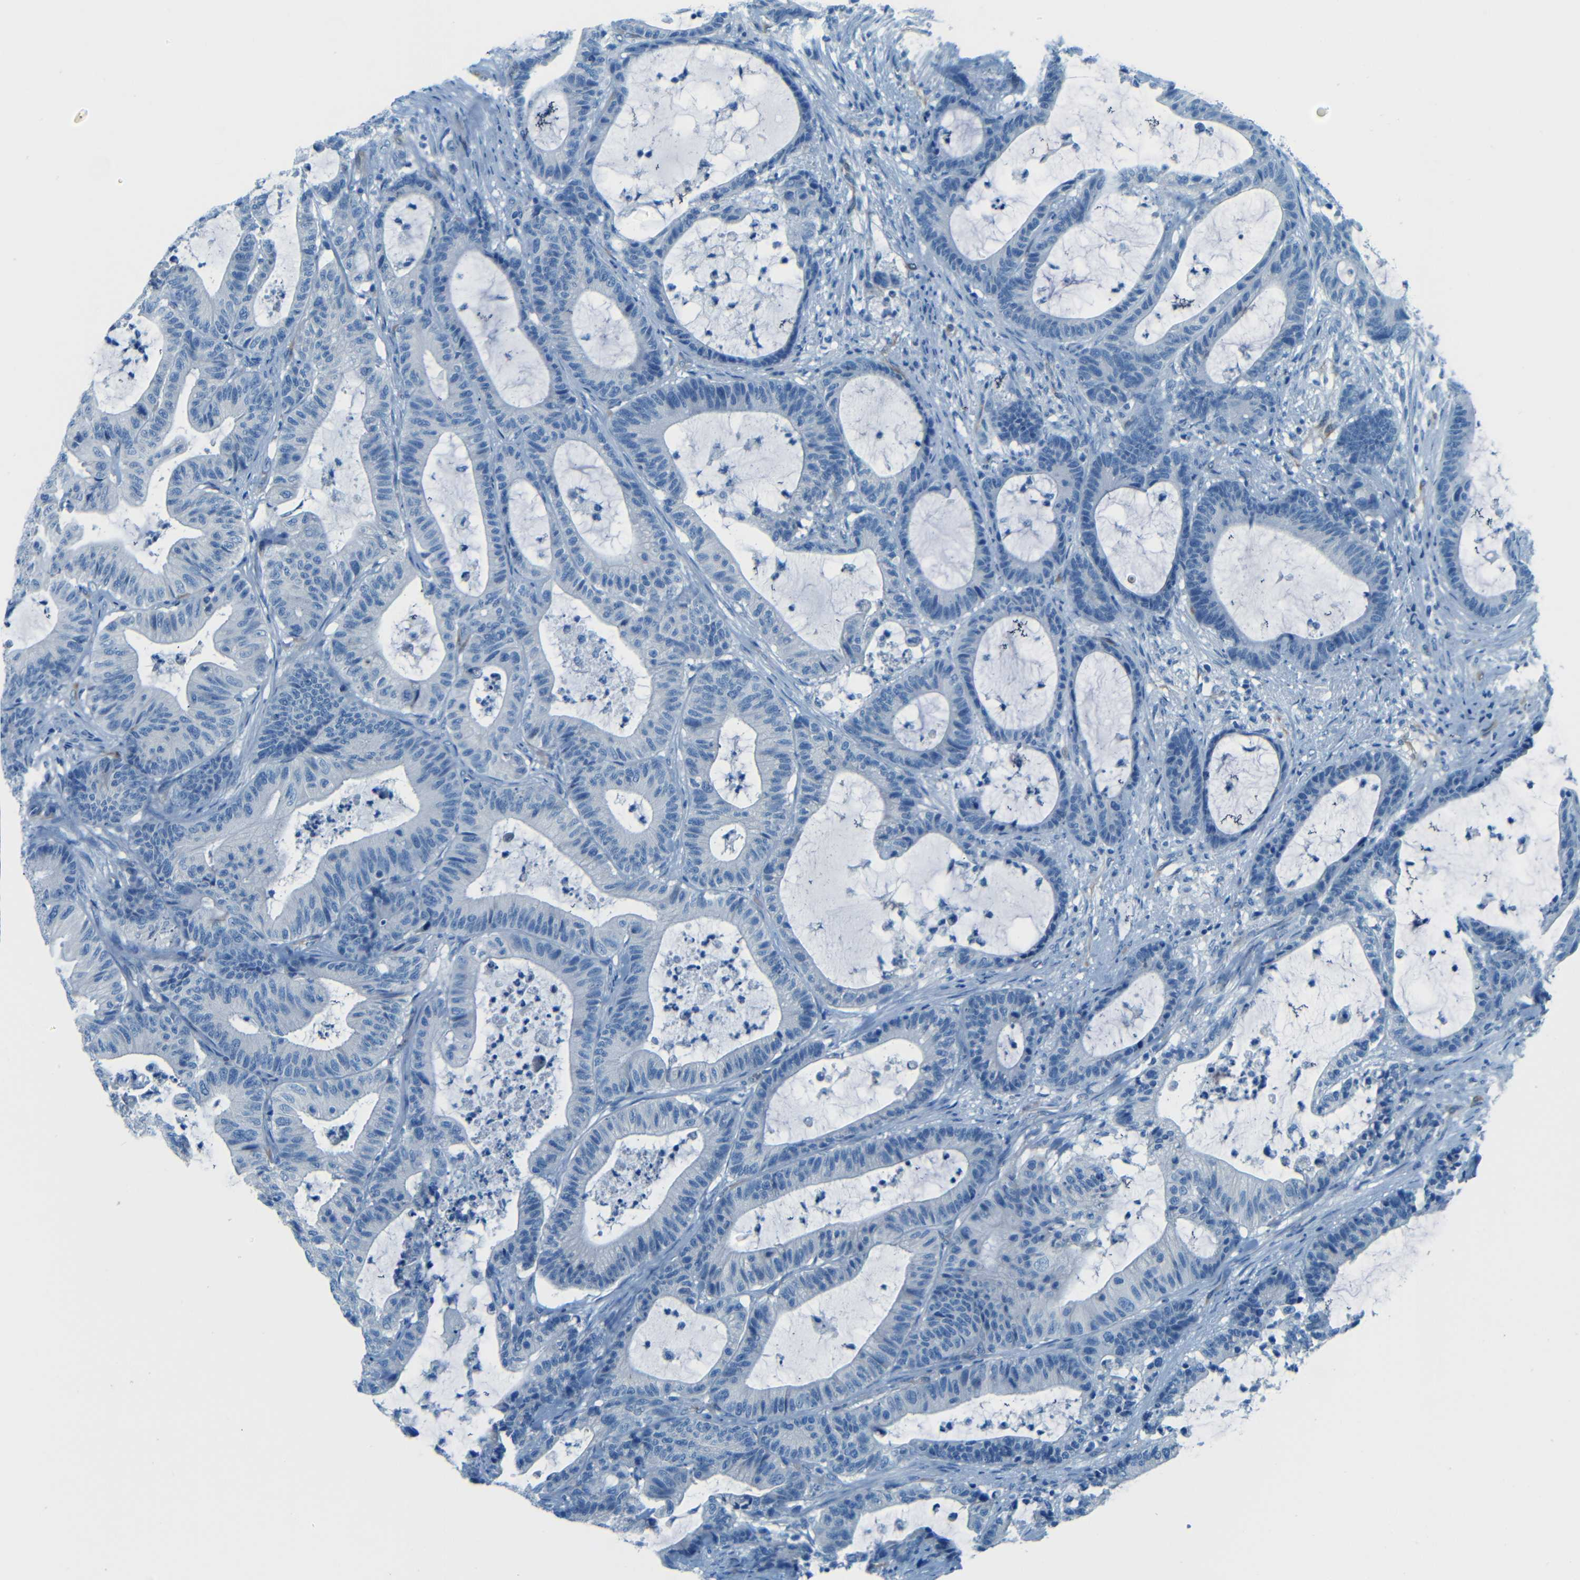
{"staining": {"intensity": "negative", "quantity": "none", "location": "none"}, "tissue": "colorectal cancer", "cell_type": "Tumor cells", "image_type": "cancer", "snomed": [{"axis": "morphology", "description": "Adenocarcinoma, NOS"}, {"axis": "topography", "description": "Colon"}], "caption": "There is no significant expression in tumor cells of colorectal cancer (adenocarcinoma). Brightfield microscopy of immunohistochemistry stained with DAB (brown) and hematoxylin (blue), captured at high magnification.", "gene": "MAP2", "patient": {"sex": "female", "age": 84}}